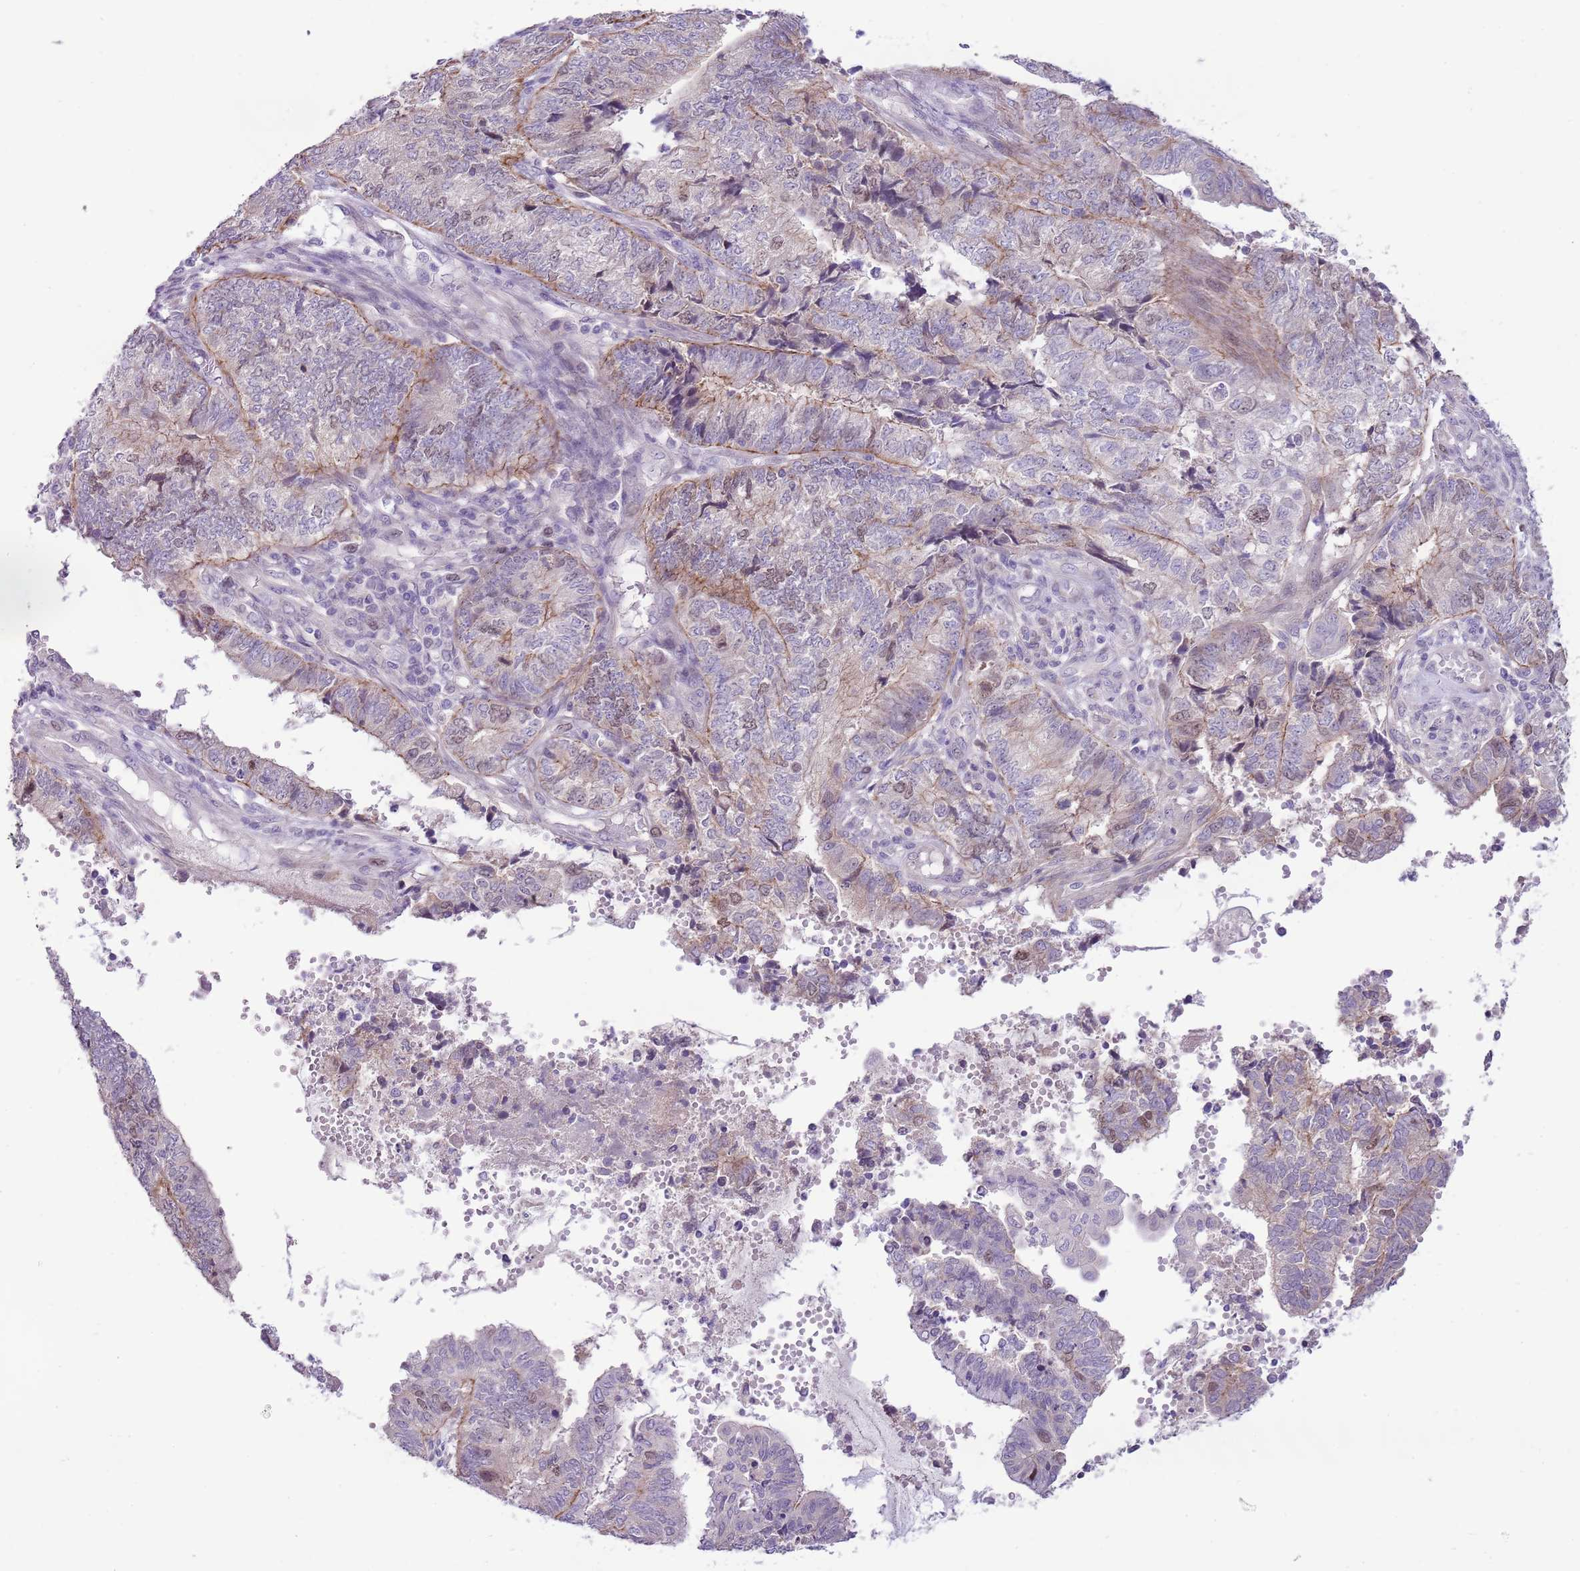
{"staining": {"intensity": "negative", "quantity": "none", "location": "none"}, "tissue": "endometrial cancer", "cell_type": "Tumor cells", "image_type": "cancer", "snomed": [{"axis": "morphology", "description": "Adenocarcinoma, NOS"}, {"axis": "topography", "description": "Uterus"}, {"axis": "topography", "description": "Endometrium"}], "caption": "The image reveals no staining of tumor cells in adenocarcinoma (endometrial).", "gene": "FBRSL1", "patient": {"sex": "female", "age": 70}}